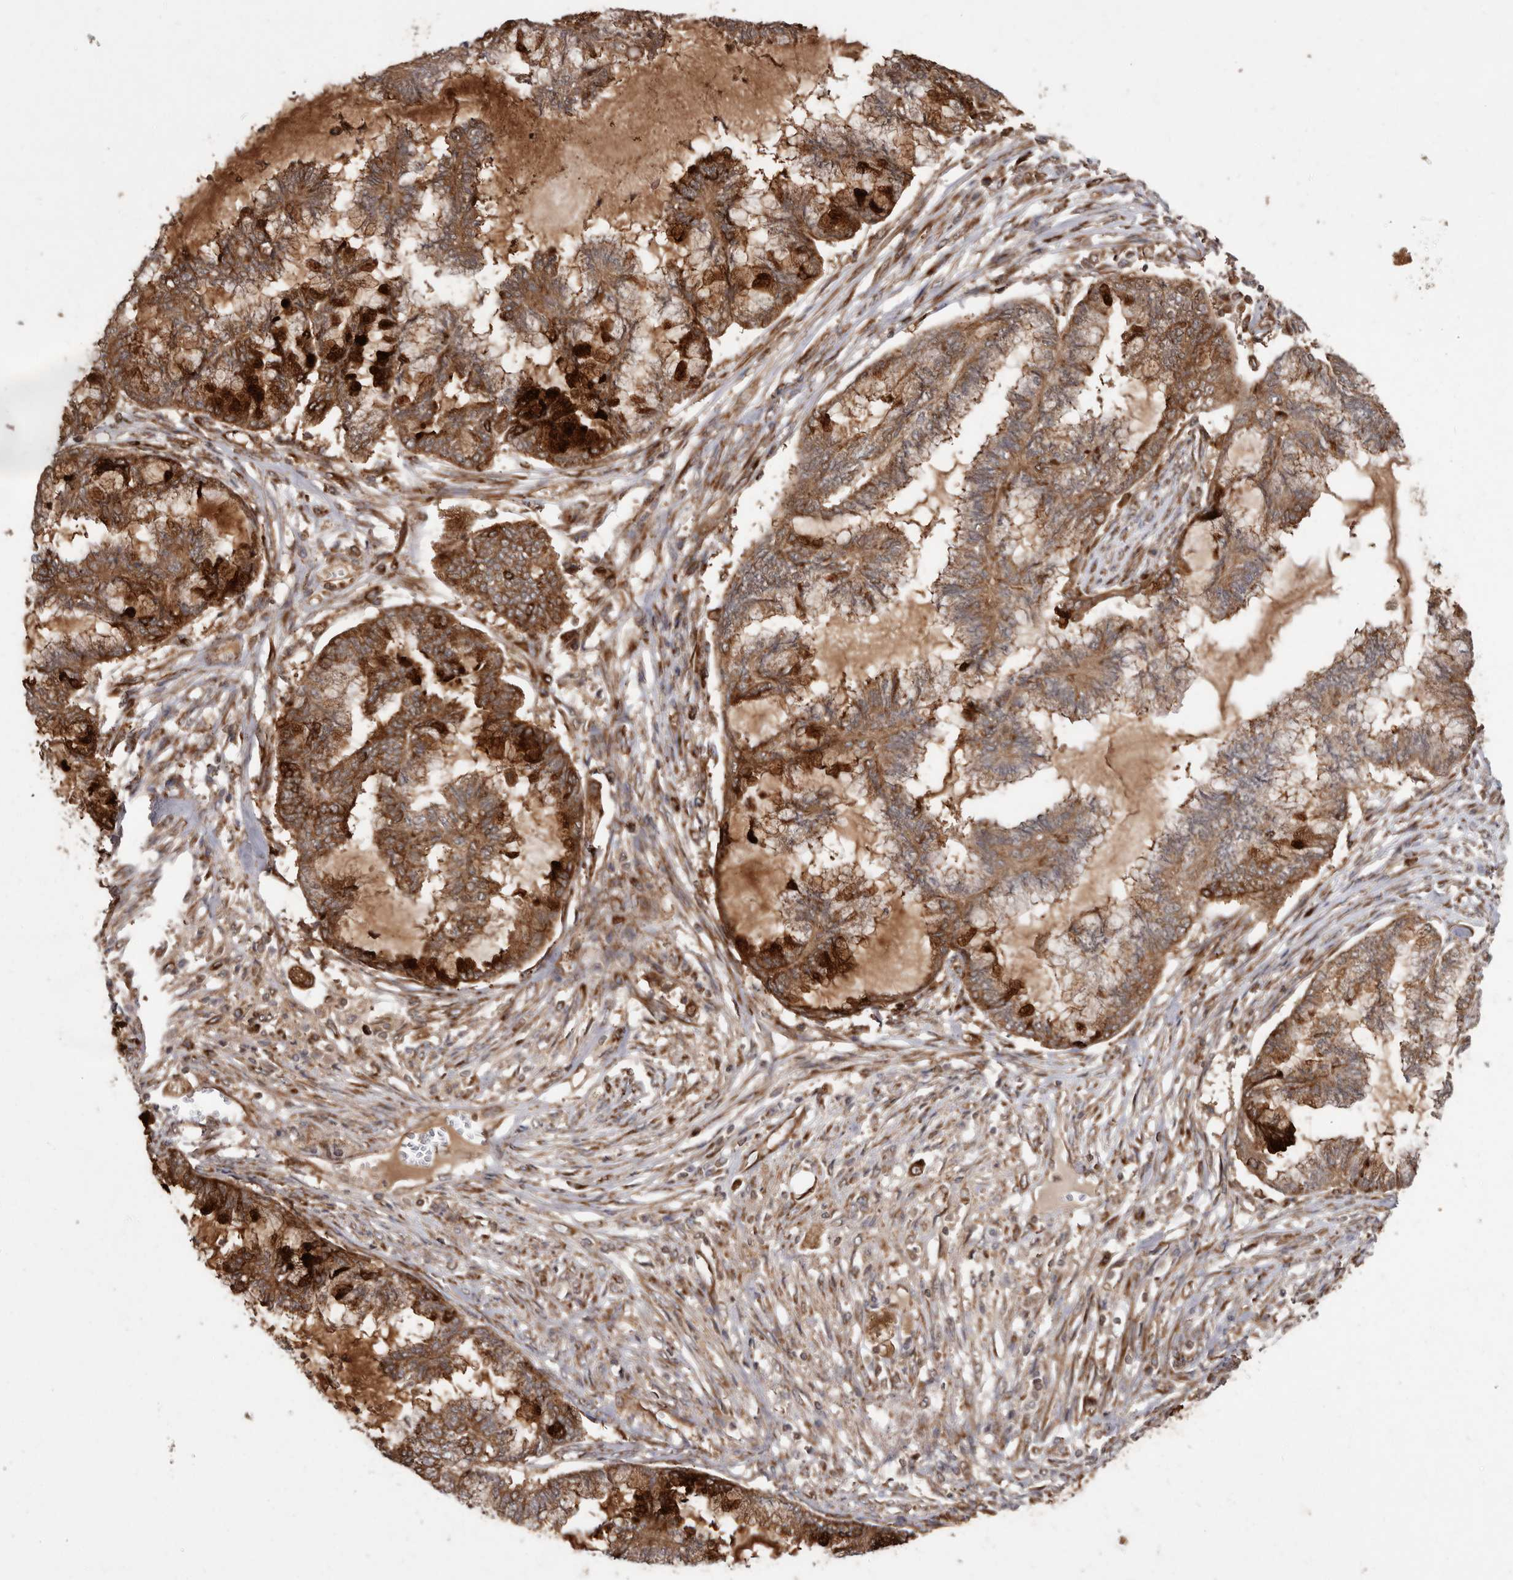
{"staining": {"intensity": "strong", "quantity": ">75%", "location": "cytoplasmic/membranous"}, "tissue": "endometrial cancer", "cell_type": "Tumor cells", "image_type": "cancer", "snomed": [{"axis": "morphology", "description": "Adenocarcinoma, NOS"}, {"axis": "topography", "description": "Endometrium"}], "caption": "IHC staining of endometrial cancer (adenocarcinoma), which exhibits high levels of strong cytoplasmic/membranous expression in about >75% of tumor cells indicating strong cytoplasmic/membranous protein expression. The staining was performed using DAB (brown) for protein detection and nuclei were counterstained in hematoxylin (blue).", "gene": "FLAD1", "patient": {"sex": "female", "age": 86}}